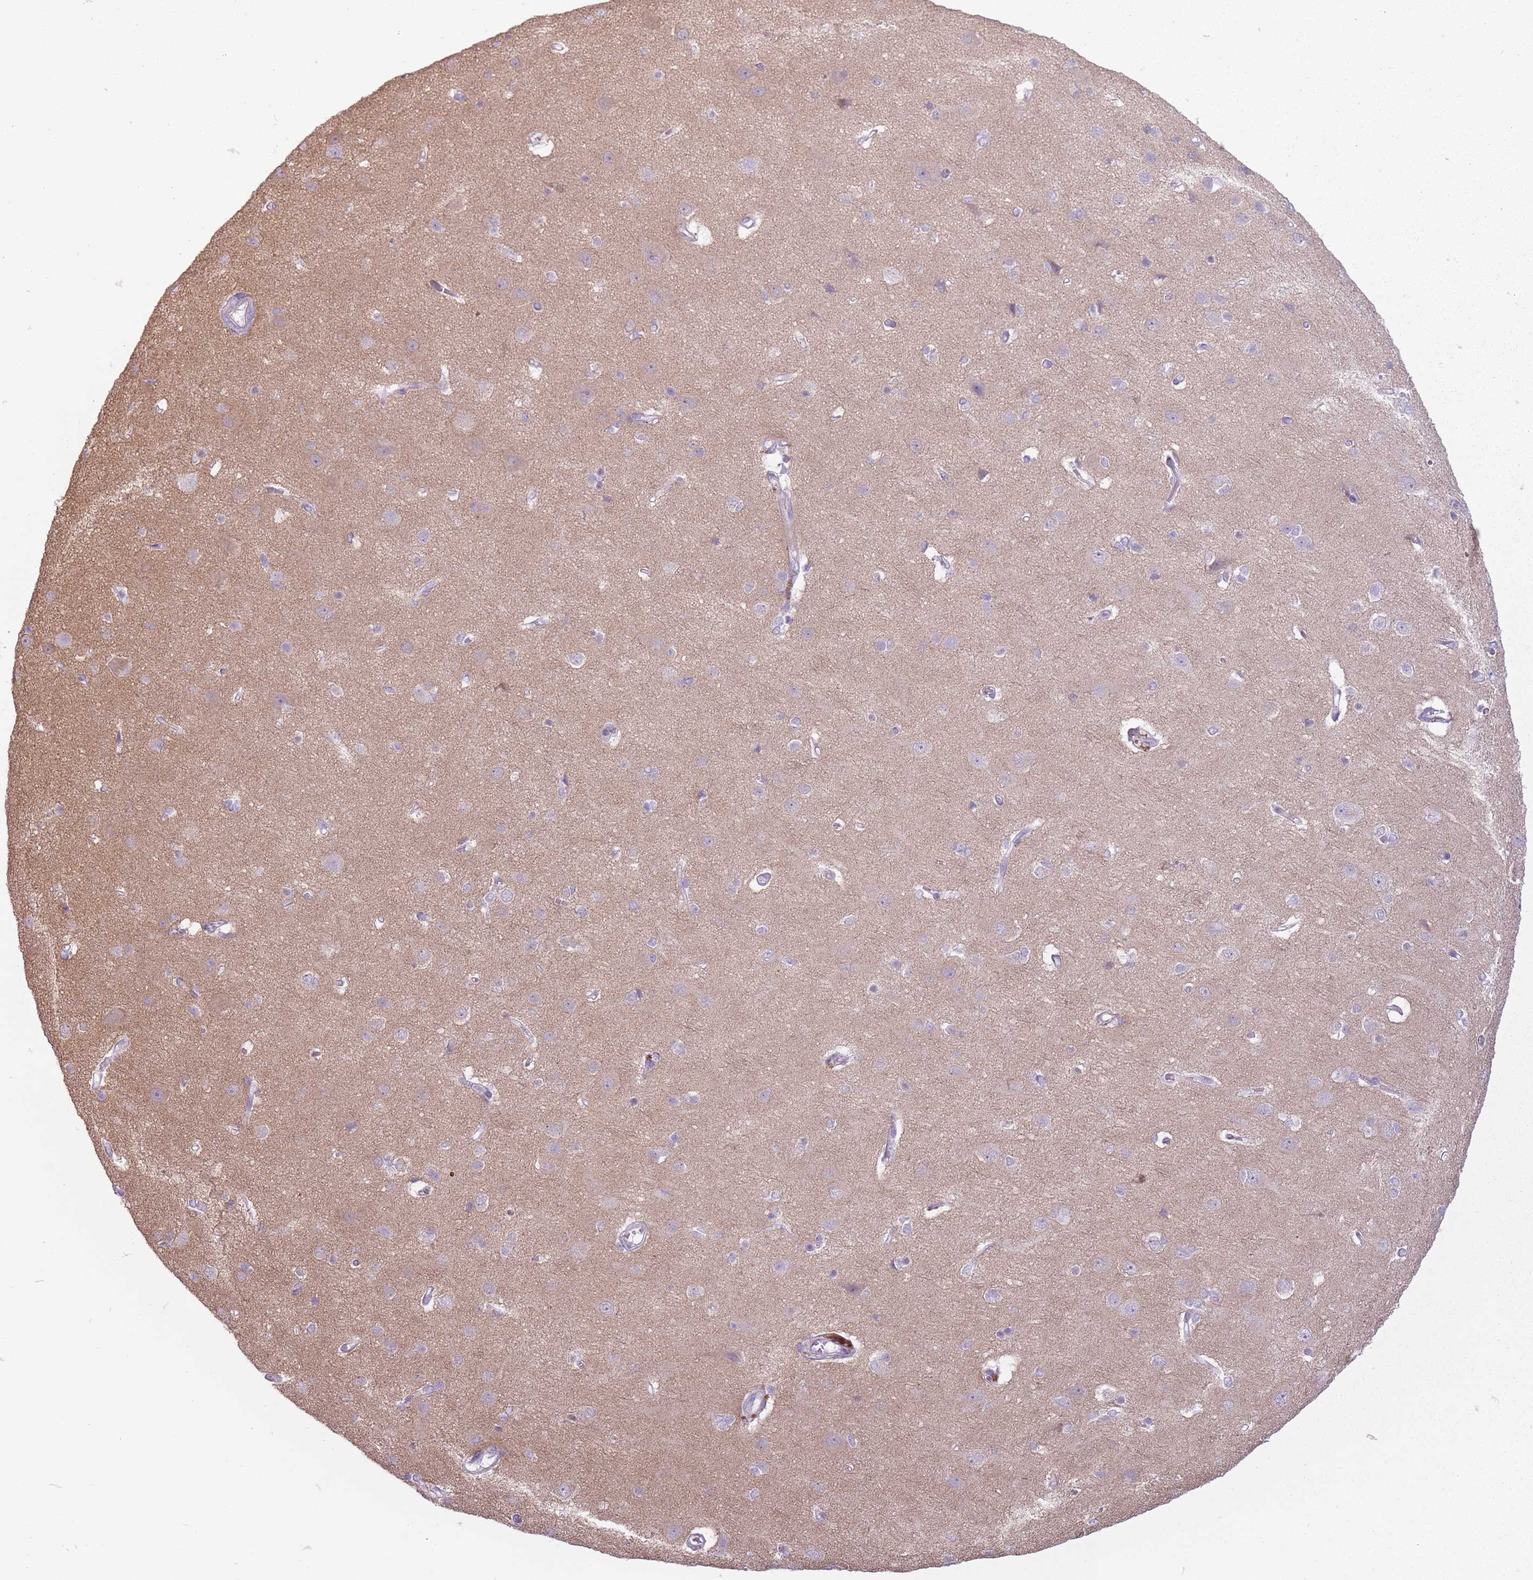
{"staining": {"intensity": "negative", "quantity": "none", "location": "none"}, "tissue": "cerebral cortex", "cell_type": "Endothelial cells", "image_type": "normal", "snomed": [{"axis": "morphology", "description": "Normal tissue, NOS"}, {"axis": "topography", "description": "Cerebral cortex"}], "caption": "DAB (3,3'-diaminobenzidine) immunohistochemical staining of normal cerebral cortex demonstrates no significant positivity in endothelial cells. (DAB immunohistochemistry visualized using brightfield microscopy, high magnification).", "gene": "RFX4", "patient": {"sex": "male", "age": 37}}